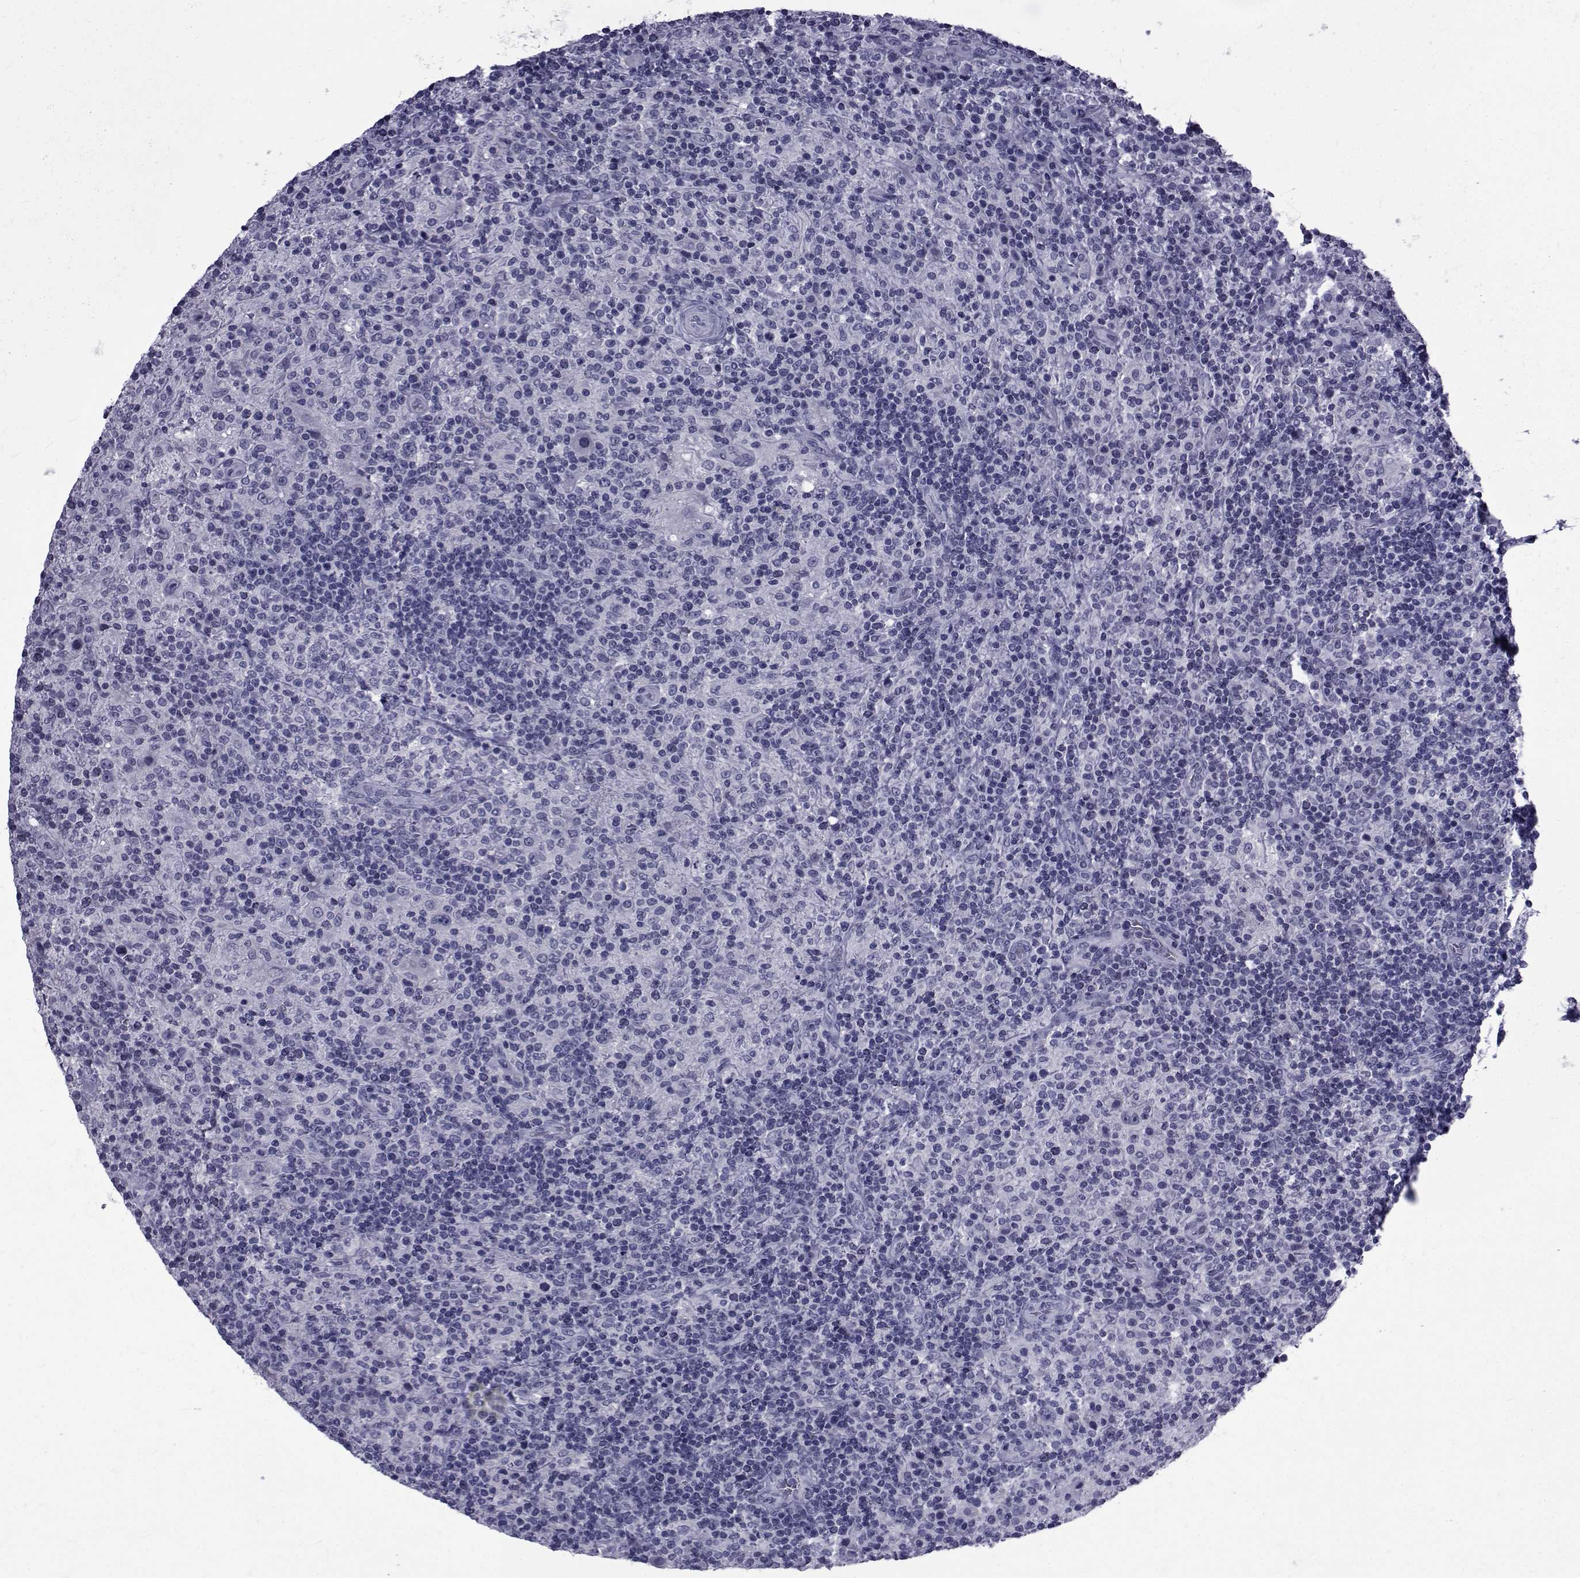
{"staining": {"intensity": "negative", "quantity": "none", "location": "none"}, "tissue": "lymphoma", "cell_type": "Tumor cells", "image_type": "cancer", "snomed": [{"axis": "morphology", "description": "Hodgkin's disease, NOS"}, {"axis": "topography", "description": "Lymph node"}], "caption": "Tumor cells are negative for protein expression in human Hodgkin's disease.", "gene": "PDE6H", "patient": {"sex": "male", "age": 70}}